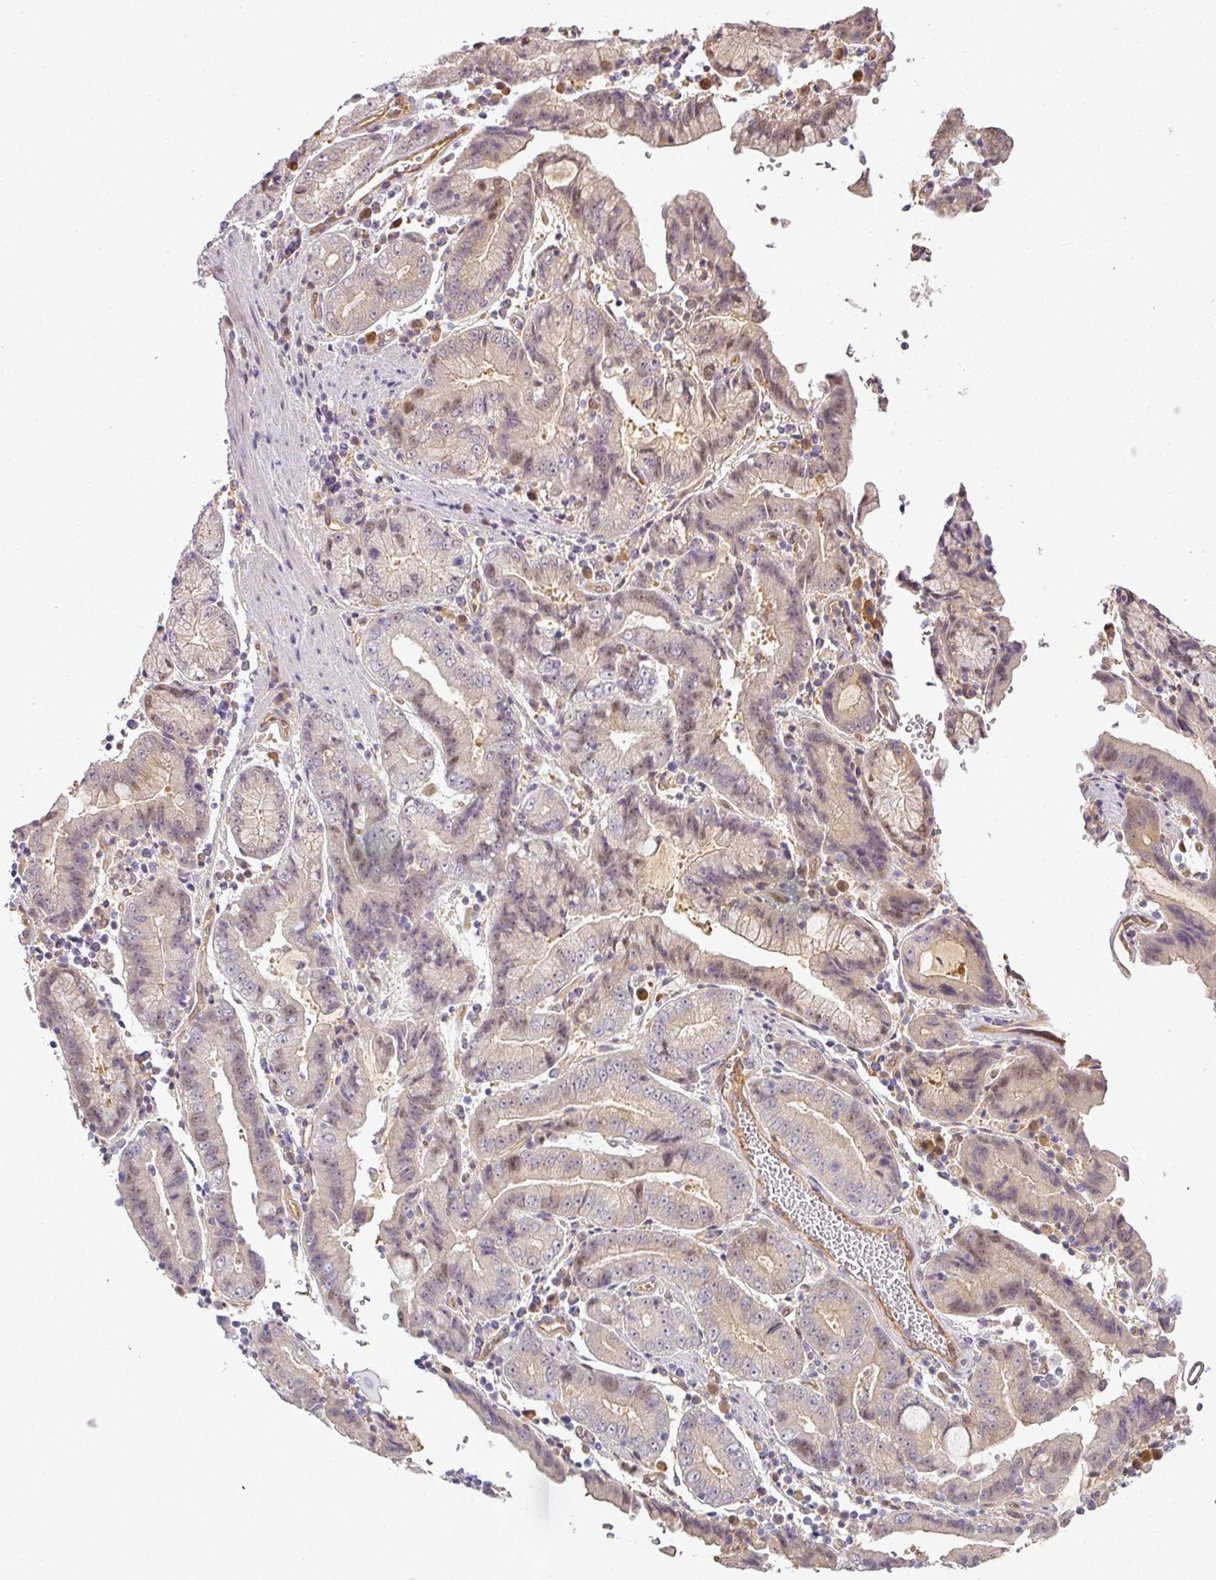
{"staining": {"intensity": "weak", "quantity": "25%-75%", "location": "cytoplasmic/membranous,nuclear"}, "tissue": "stomach cancer", "cell_type": "Tumor cells", "image_type": "cancer", "snomed": [{"axis": "morphology", "description": "Adenocarcinoma, NOS"}, {"axis": "topography", "description": "Stomach"}], "caption": "Protein staining by immunohistochemistry displays weak cytoplasmic/membranous and nuclear staining in approximately 25%-75% of tumor cells in stomach cancer (adenocarcinoma).", "gene": "ANKRD18A", "patient": {"sex": "male", "age": 62}}